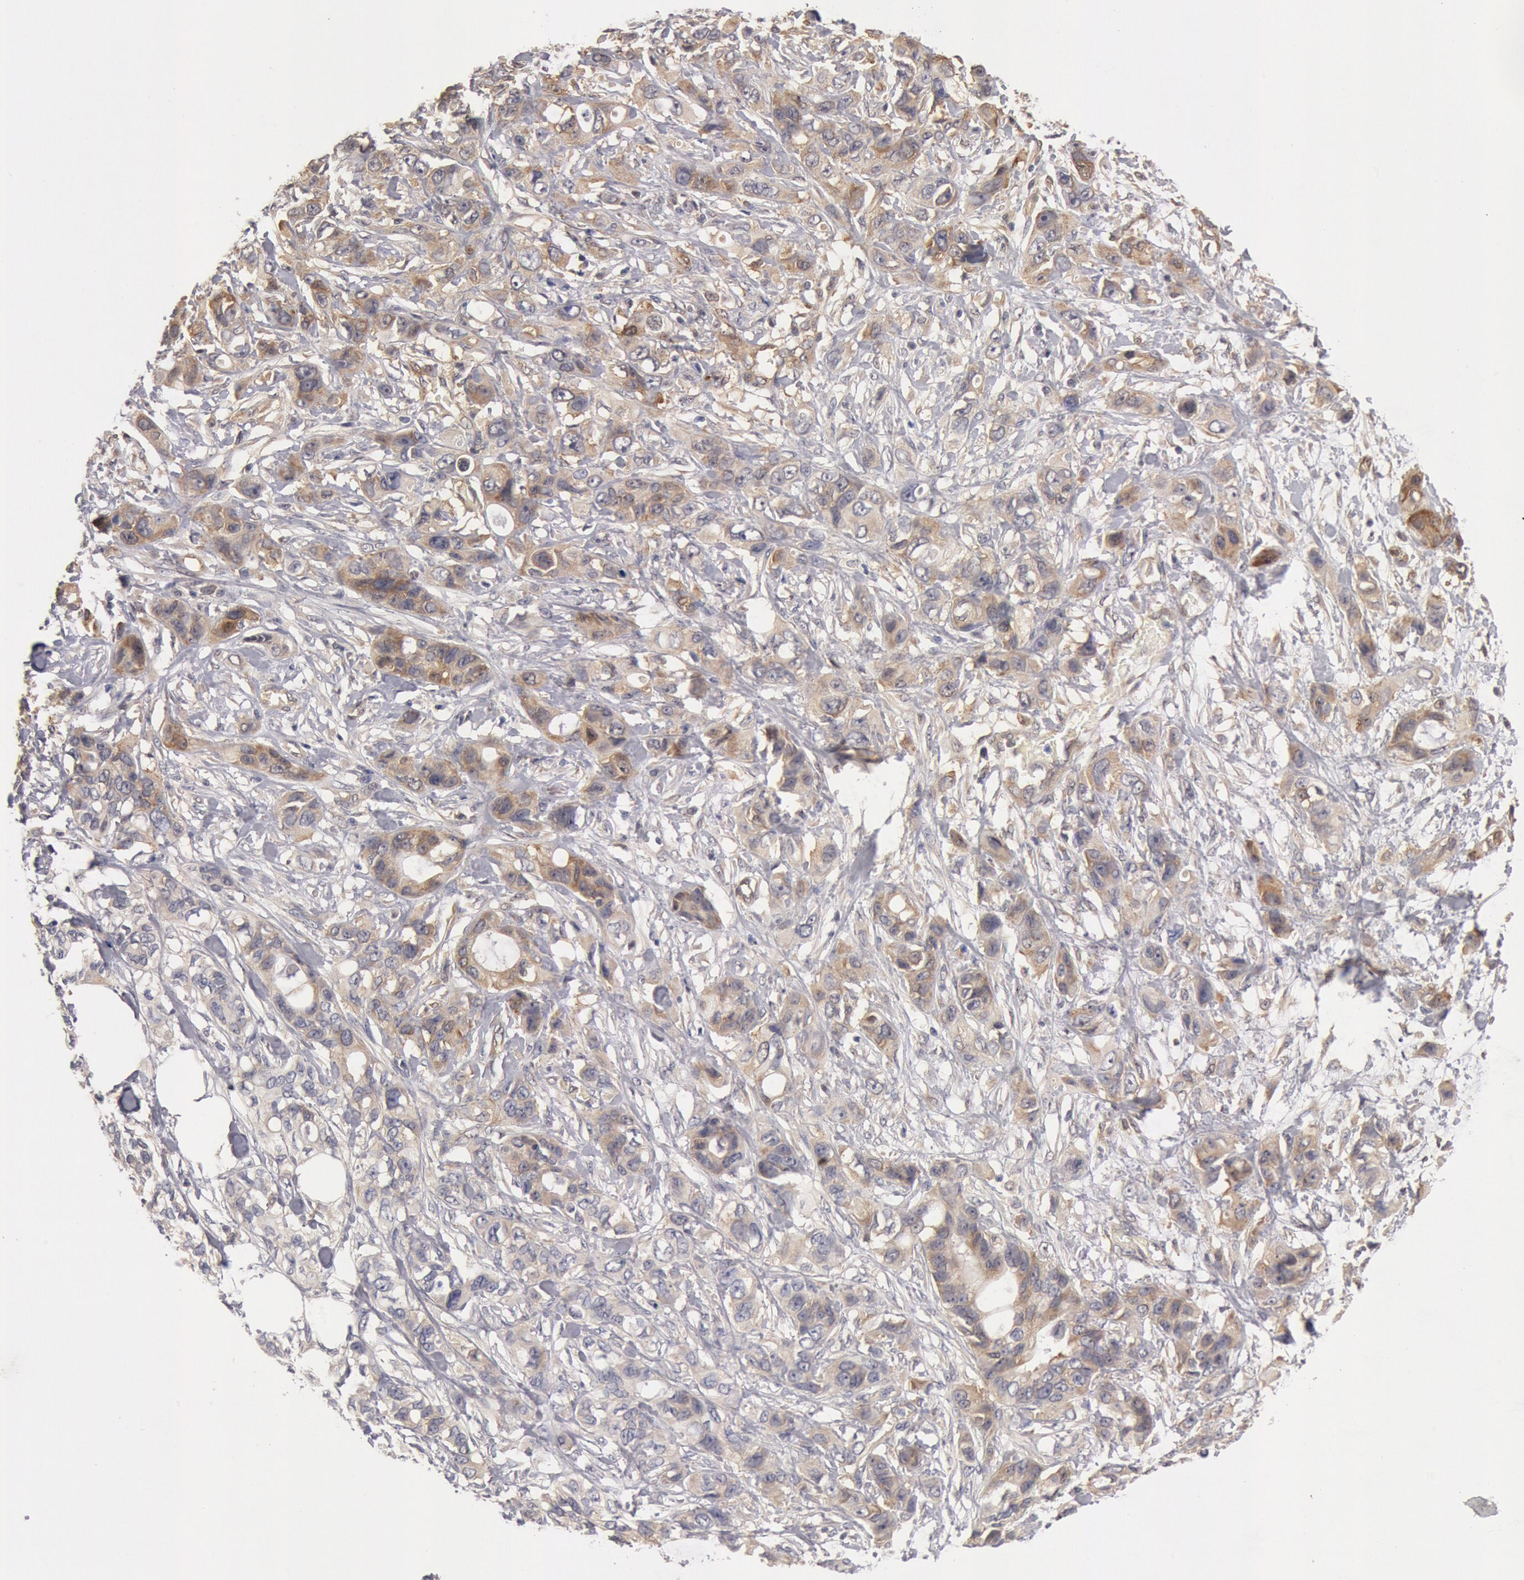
{"staining": {"intensity": "weak", "quantity": "25%-75%", "location": "cytoplasmic/membranous"}, "tissue": "stomach cancer", "cell_type": "Tumor cells", "image_type": "cancer", "snomed": [{"axis": "morphology", "description": "Adenocarcinoma, NOS"}, {"axis": "topography", "description": "Stomach, upper"}], "caption": "Protein staining by IHC shows weak cytoplasmic/membranous expression in approximately 25%-75% of tumor cells in stomach cancer.", "gene": "DNAJA1", "patient": {"sex": "male", "age": 47}}